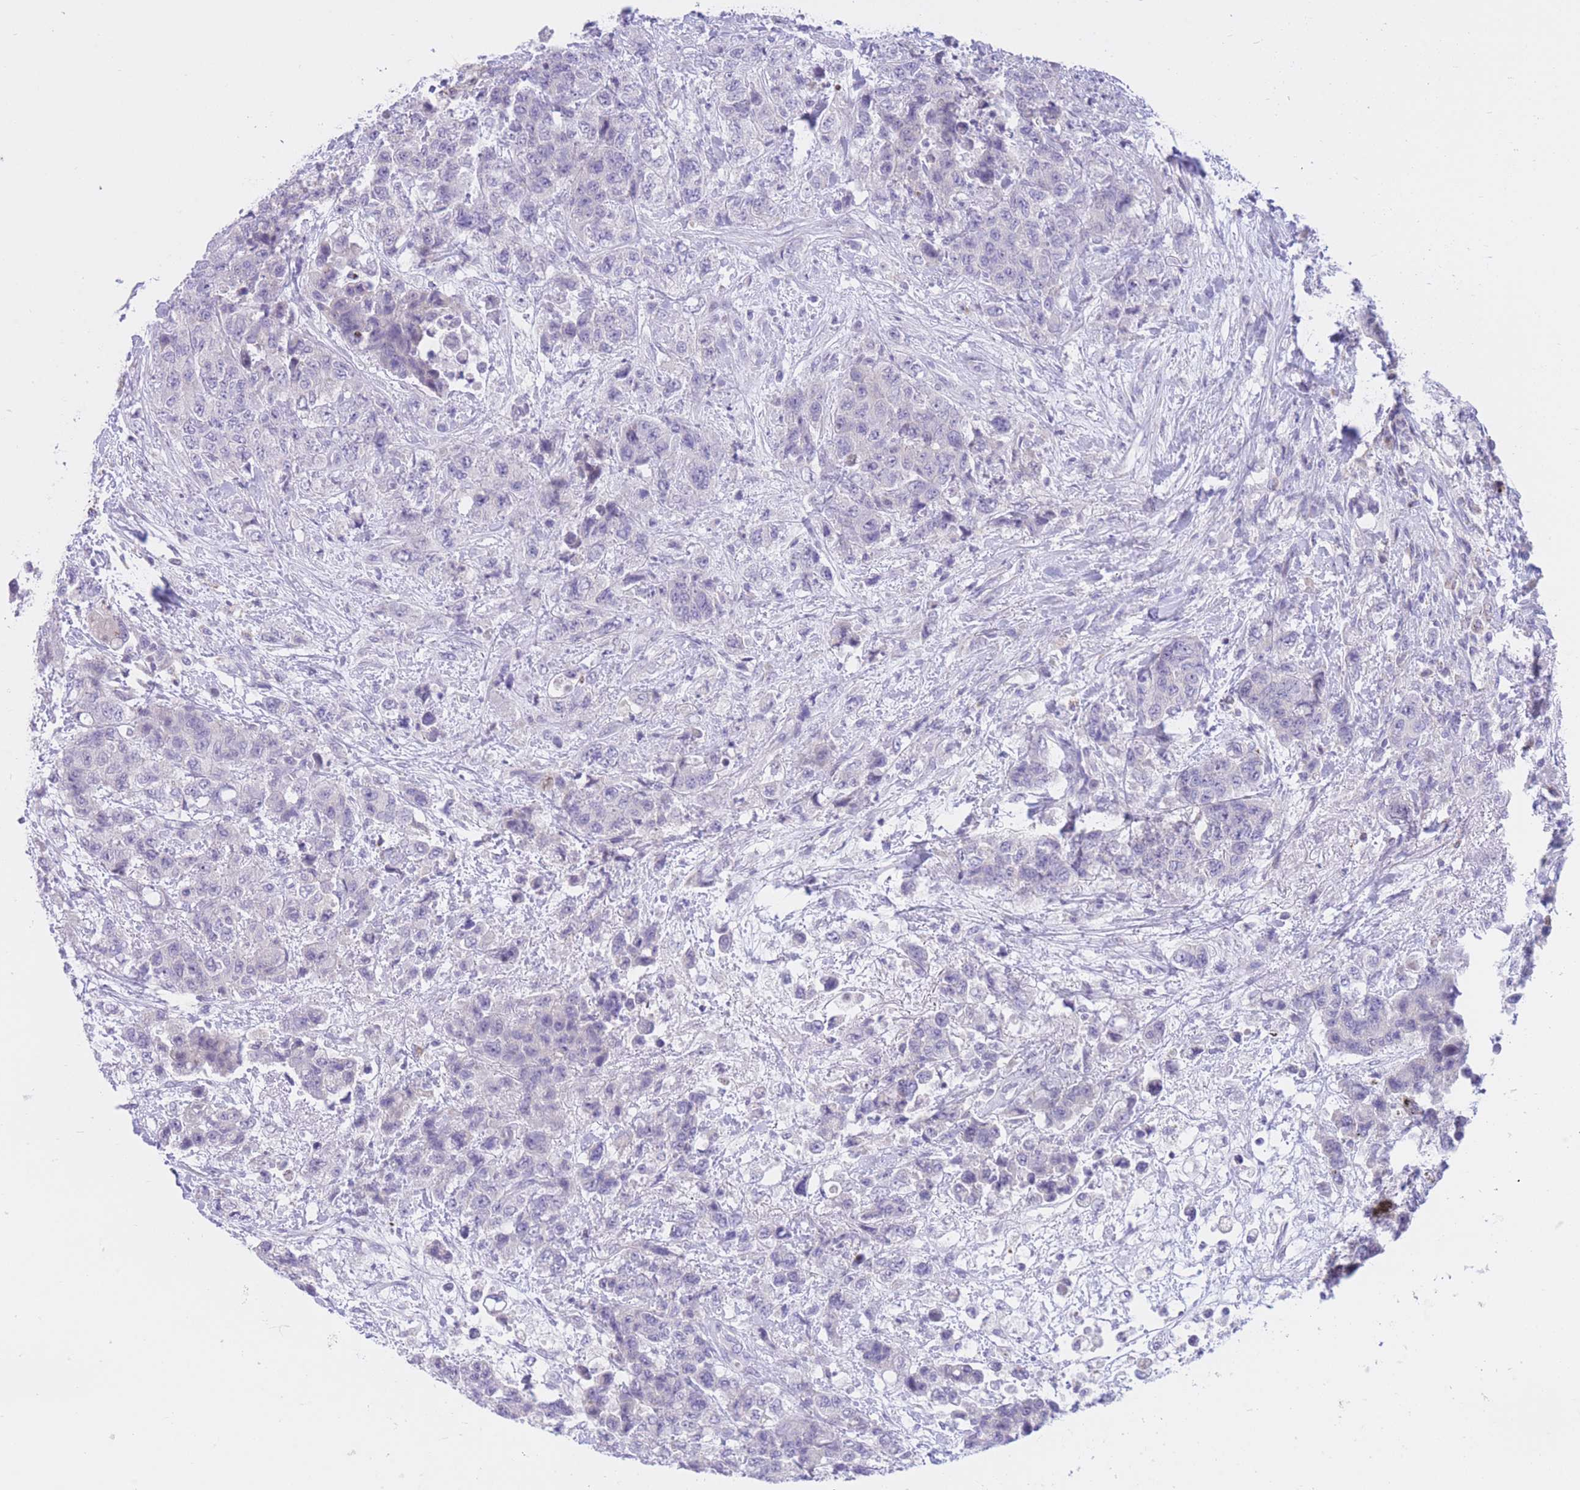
{"staining": {"intensity": "negative", "quantity": "none", "location": "none"}, "tissue": "urothelial cancer", "cell_type": "Tumor cells", "image_type": "cancer", "snomed": [{"axis": "morphology", "description": "Urothelial carcinoma, High grade"}, {"axis": "topography", "description": "Urinary bladder"}], "caption": "A photomicrograph of human urothelial cancer is negative for staining in tumor cells.", "gene": "RPL39L", "patient": {"sex": "female", "age": 78}}